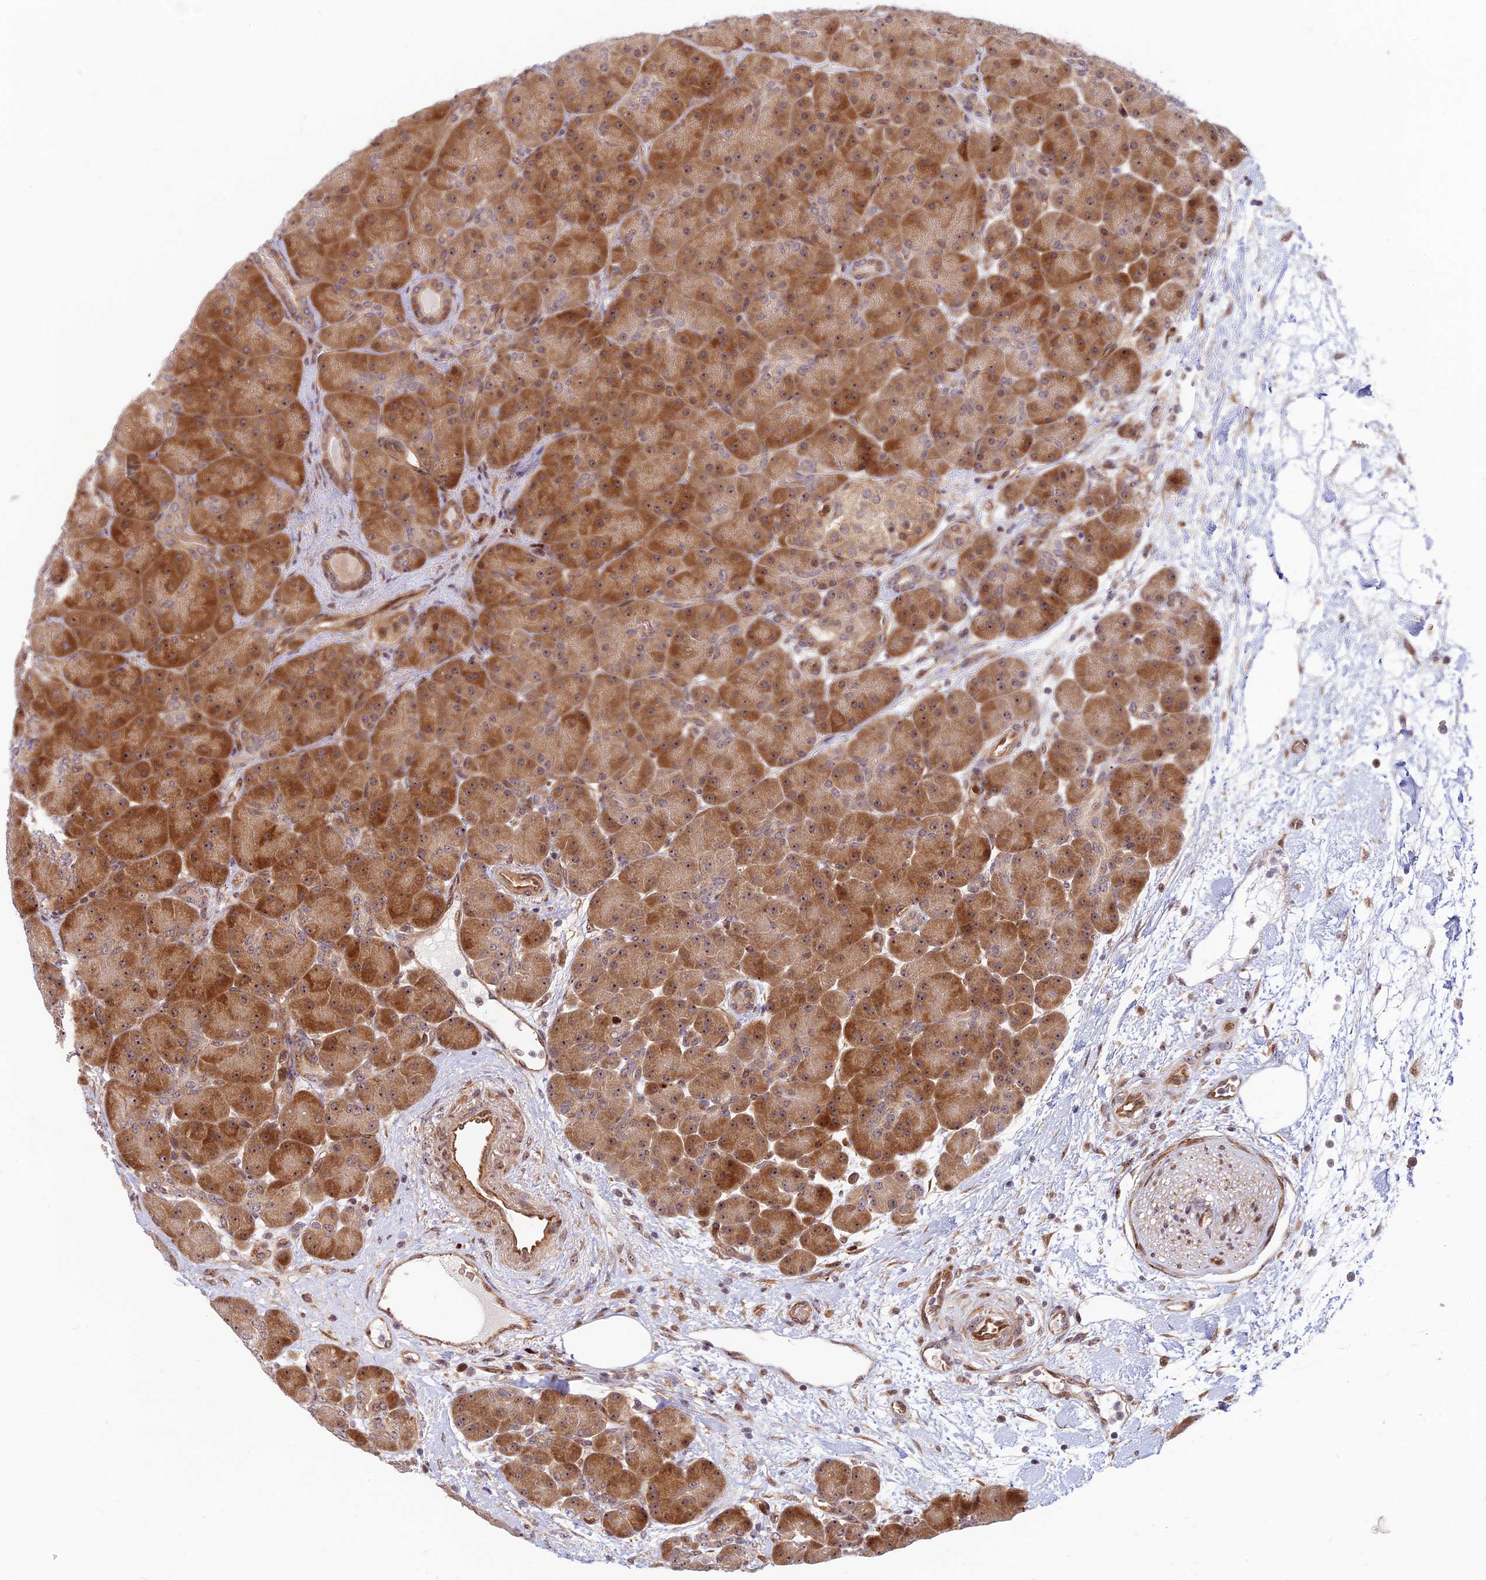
{"staining": {"intensity": "strong", "quantity": "25%-75%", "location": "cytoplasmic/membranous,nuclear"}, "tissue": "pancreas", "cell_type": "Exocrine glandular cells", "image_type": "normal", "snomed": [{"axis": "morphology", "description": "Normal tissue, NOS"}, {"axis": "topography", "description": "Pancreas"}], "caption": "Immunohistochemical staining of normal pancreas shows strong cytoplasmic/membranous,nuclear protein staining in about 25%-75% of exocrine glandular cells. (IHC, brightfield microscopy, high magnification).", "gene": "UFSP2", "patient": {"sex": "male", "age": 66}}